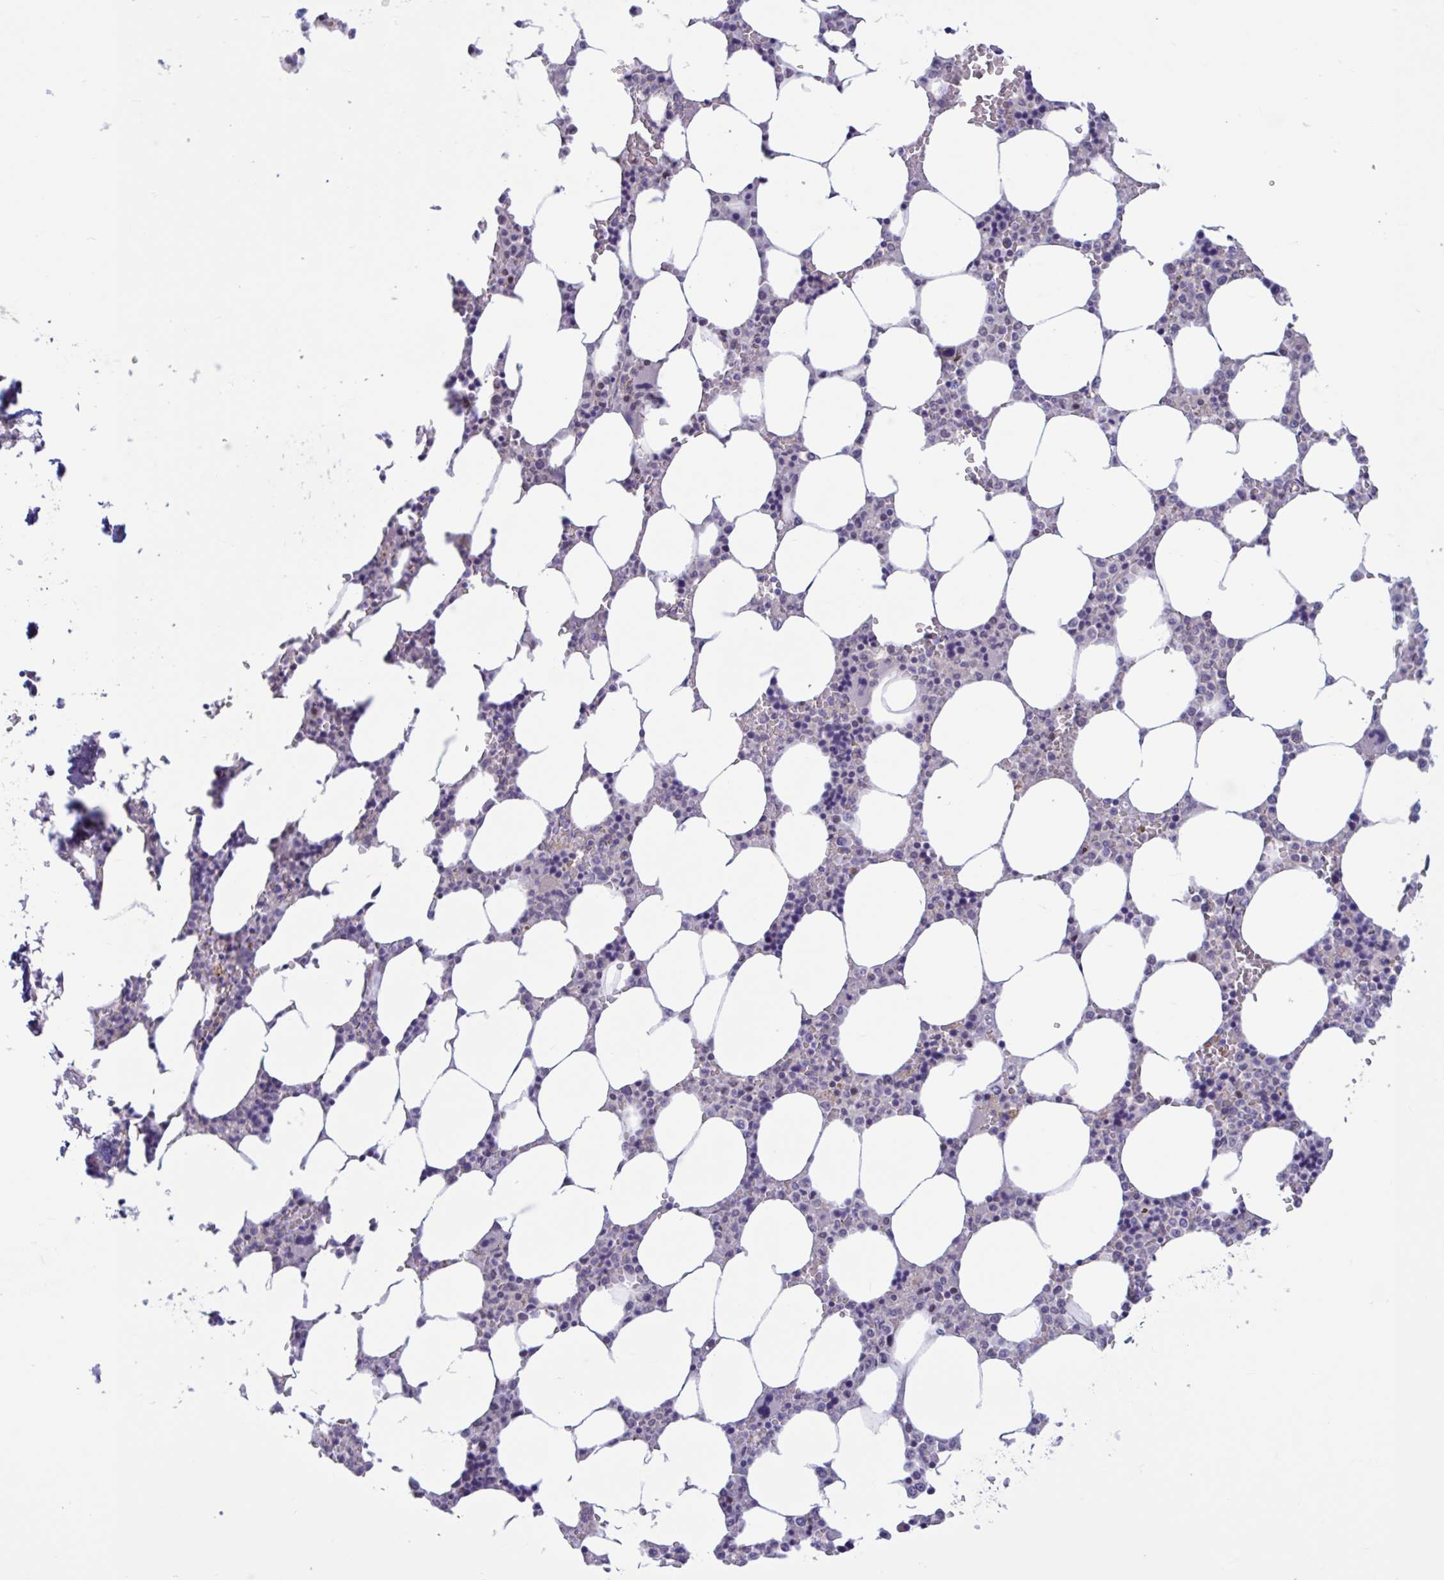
{"staining": {"intensity": "moderate", "quantity": "<25%", "location": "nuclear"}, "tissue": "bone marrow", "cell_type": "Hematopoietic cells", "image_type": "normal", "snomed": [{"axis": "morphology", "description": "Normal tissue, NOS"}, {"axis": "topography", "description": "Bone marrow"}], "caption": "A low amount of moderate nuclear staining is seen in approximately <25% of hematopoietic cells in benign bone marrow. The staining is performed using DAB brown chromogen to label protein expression. The nuclei are counter-stained blue using hematoxylin.", "gene": "RBL1", "patient": {"sex": "male", "age": 64}}